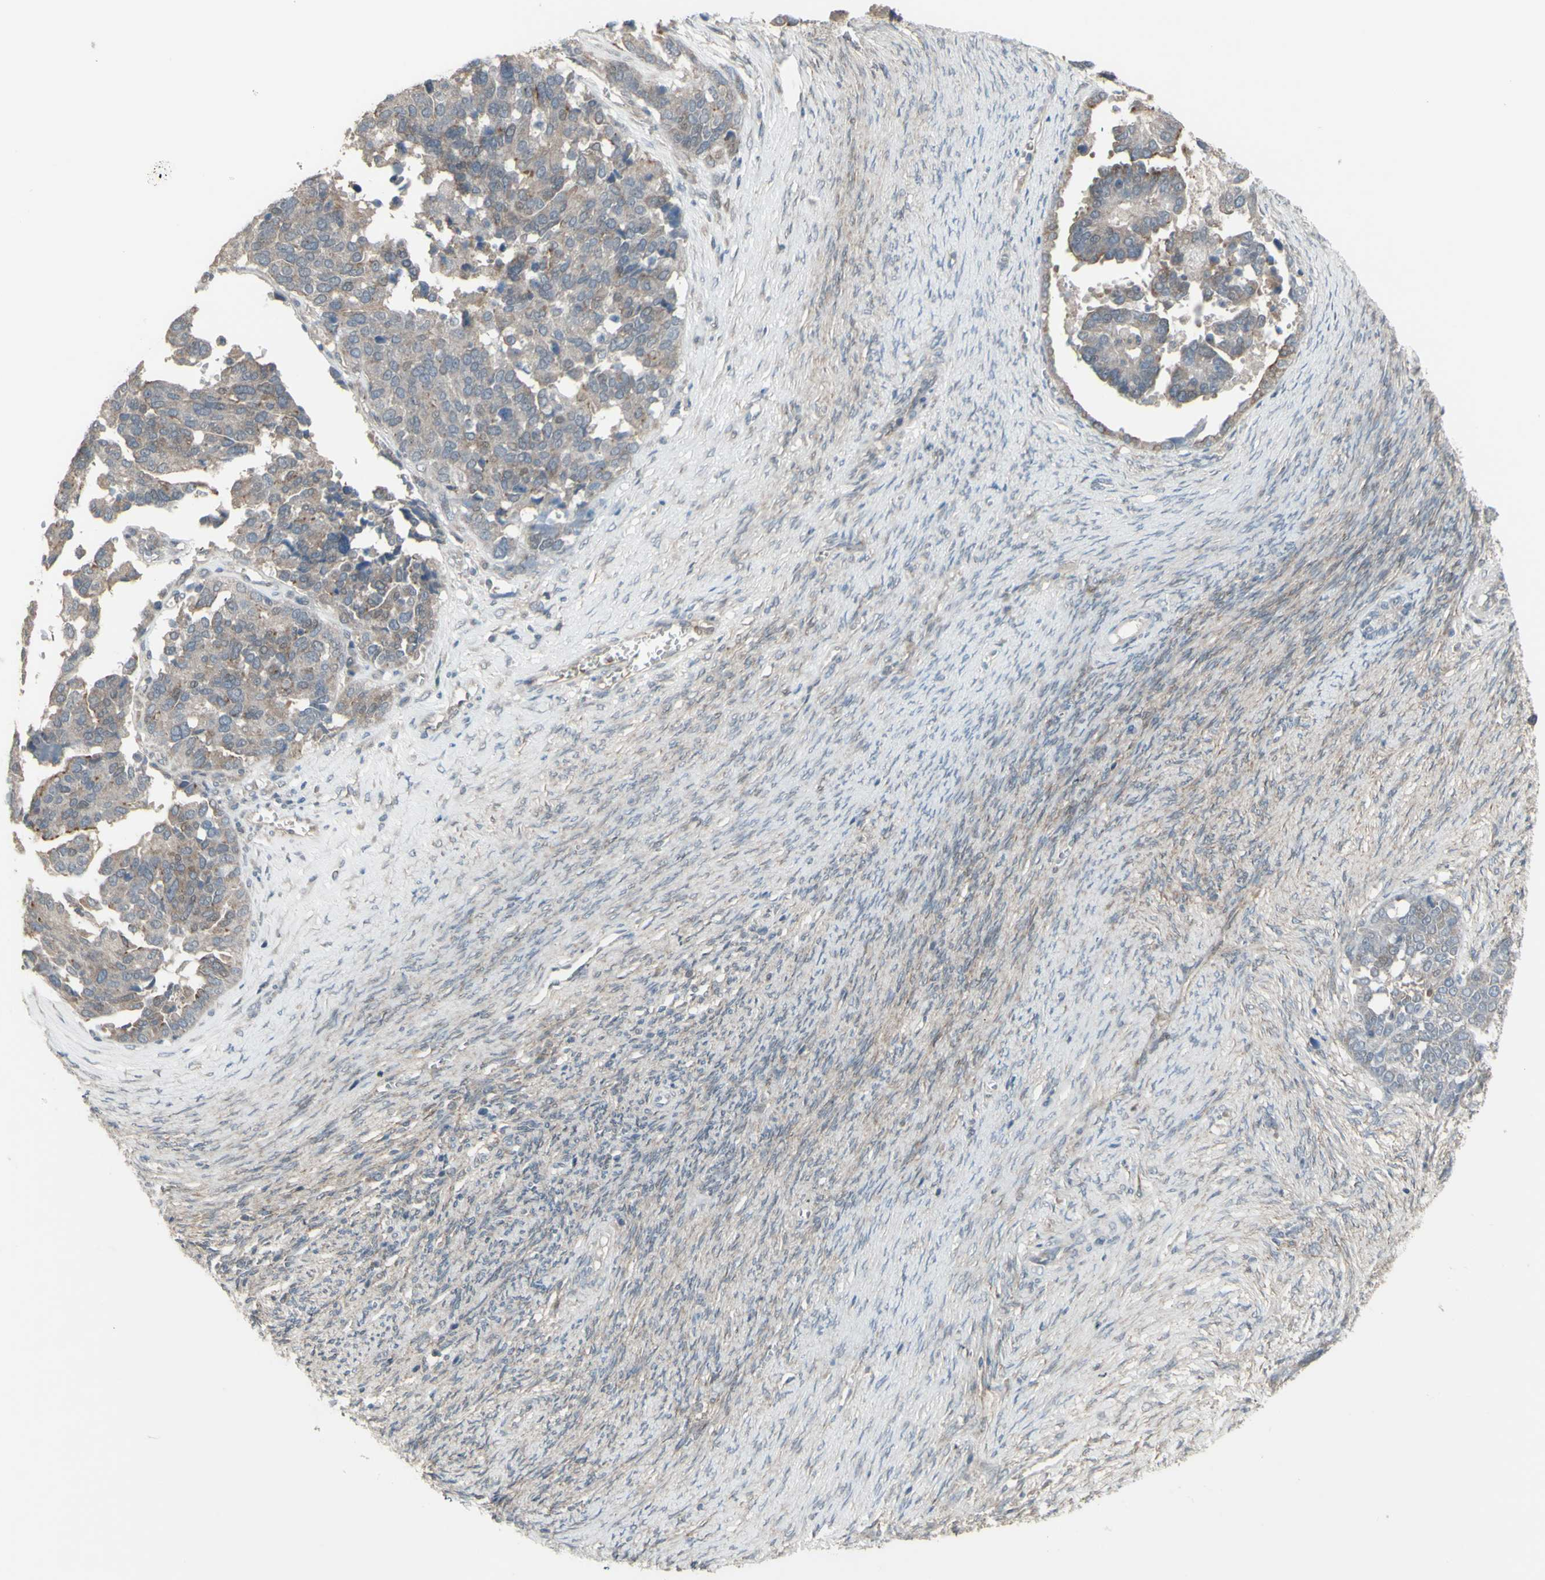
{"staining": {"intensity": "weak", "quantity": ">75%", "location": "cytoplasmic/membranous"}, "tissue": "ovarian cancer", "cell_type": "Tumor cells", "image_type": "cancer", "snomed": [{"axis": "morphology", "description": "Cystadenocarcinoma, serous, NOS"}, {"axis": "topography", "description": "Ovary"}], "caption": "Protein staining displays weak cytoplasmic/membranous positivity in approximately >75% of tumor cells in serous cystadenocarcinoma (ovarian).", "gene": "GRAMD1B", "patient": {"sex": "female", "age": 44}}